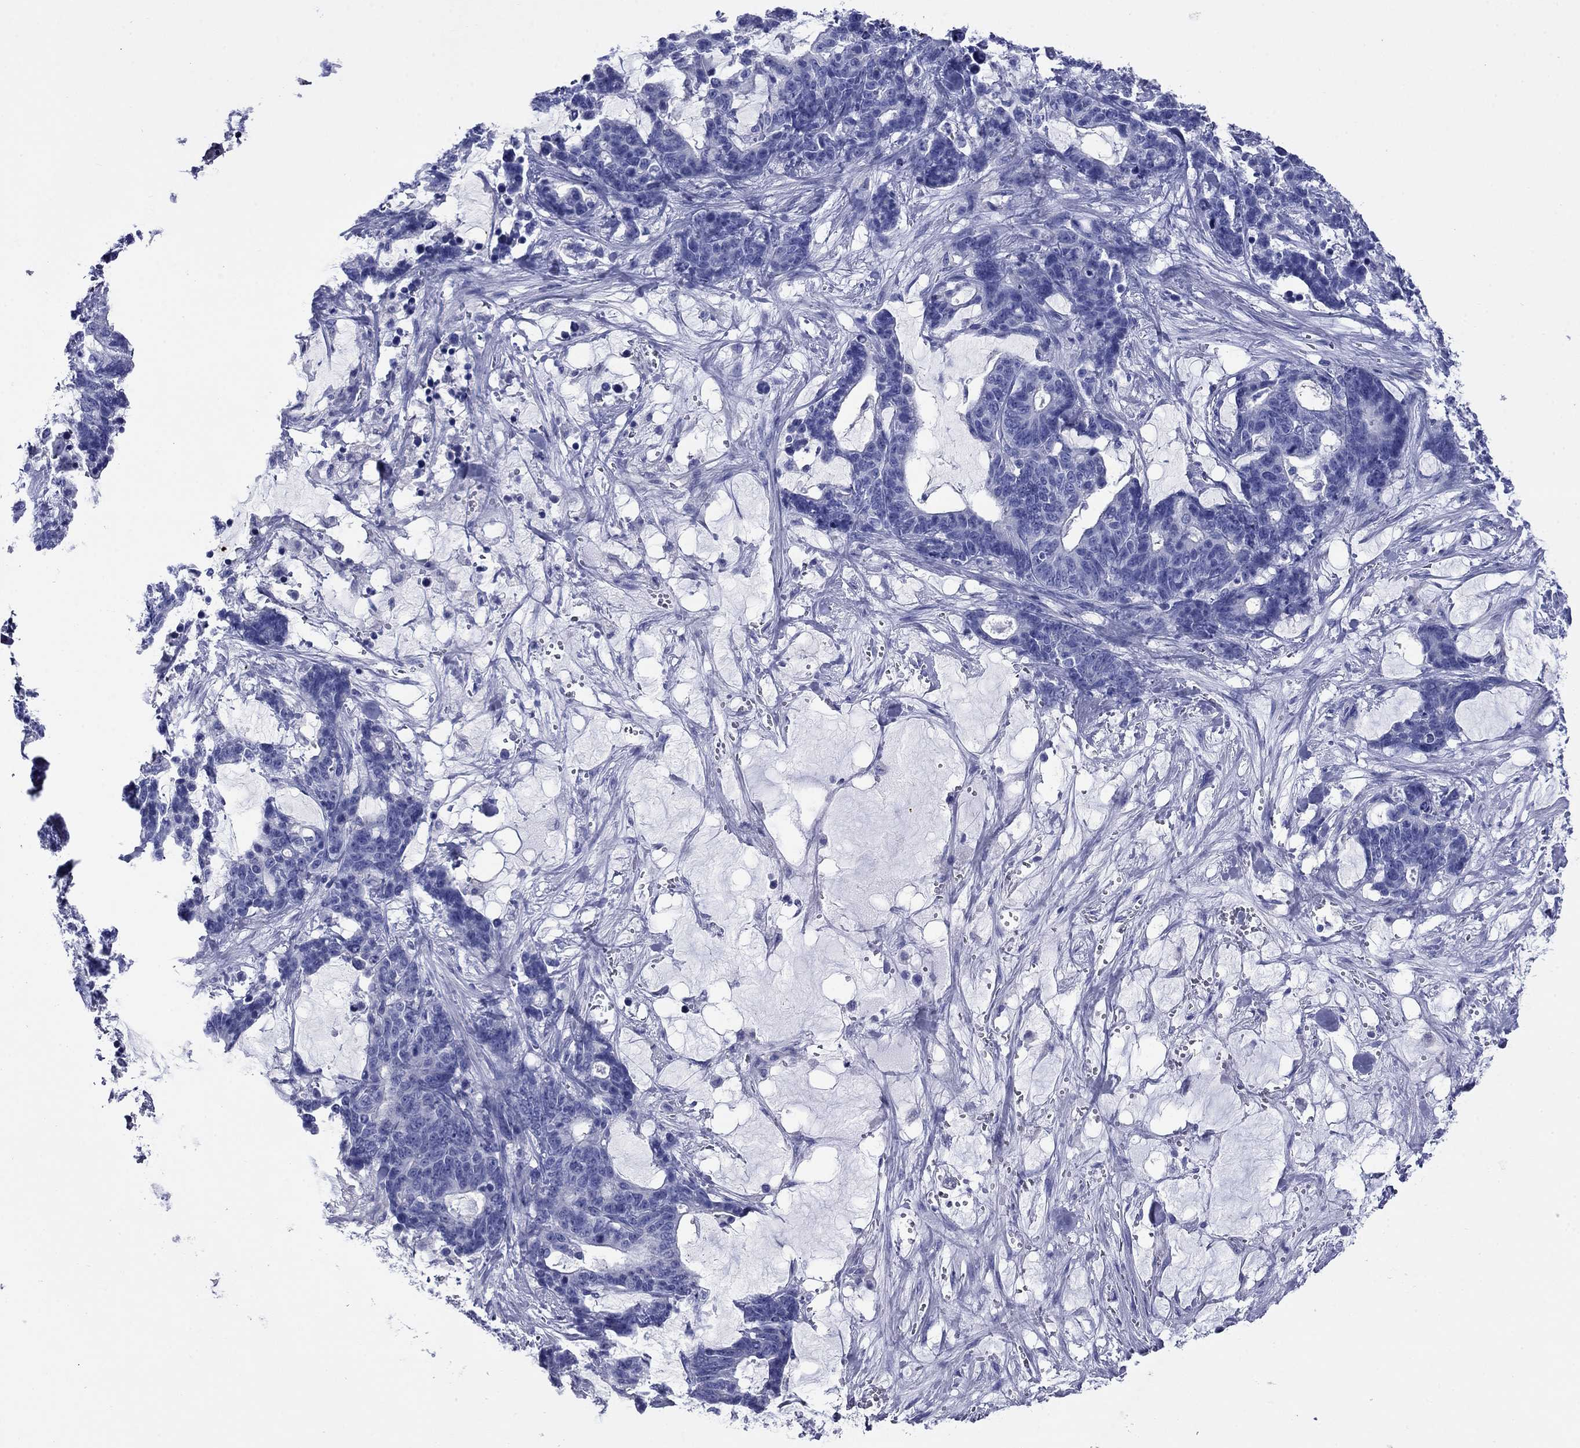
{"staining": {"intensity": "negative", "quantity": "none", "location": "none"}, "tissue": "stomach cancer", "cell_type": "Tumor cells", "image_type": "cancer", "snomed": [{"axis": "morphology", "description": "Normal tissue, NOS"}, {"axis": "morphology", "description": "Adenocarcinoma, NOS"}, {"axis": "topography", "description": "Stomach"}], "caption": "Human stomach adenocarcinoma stained for a protein using IHC exhibits no staining in tumor cells.", "gene": "GIP", "patient": {"sex": "female", "age": 64}}